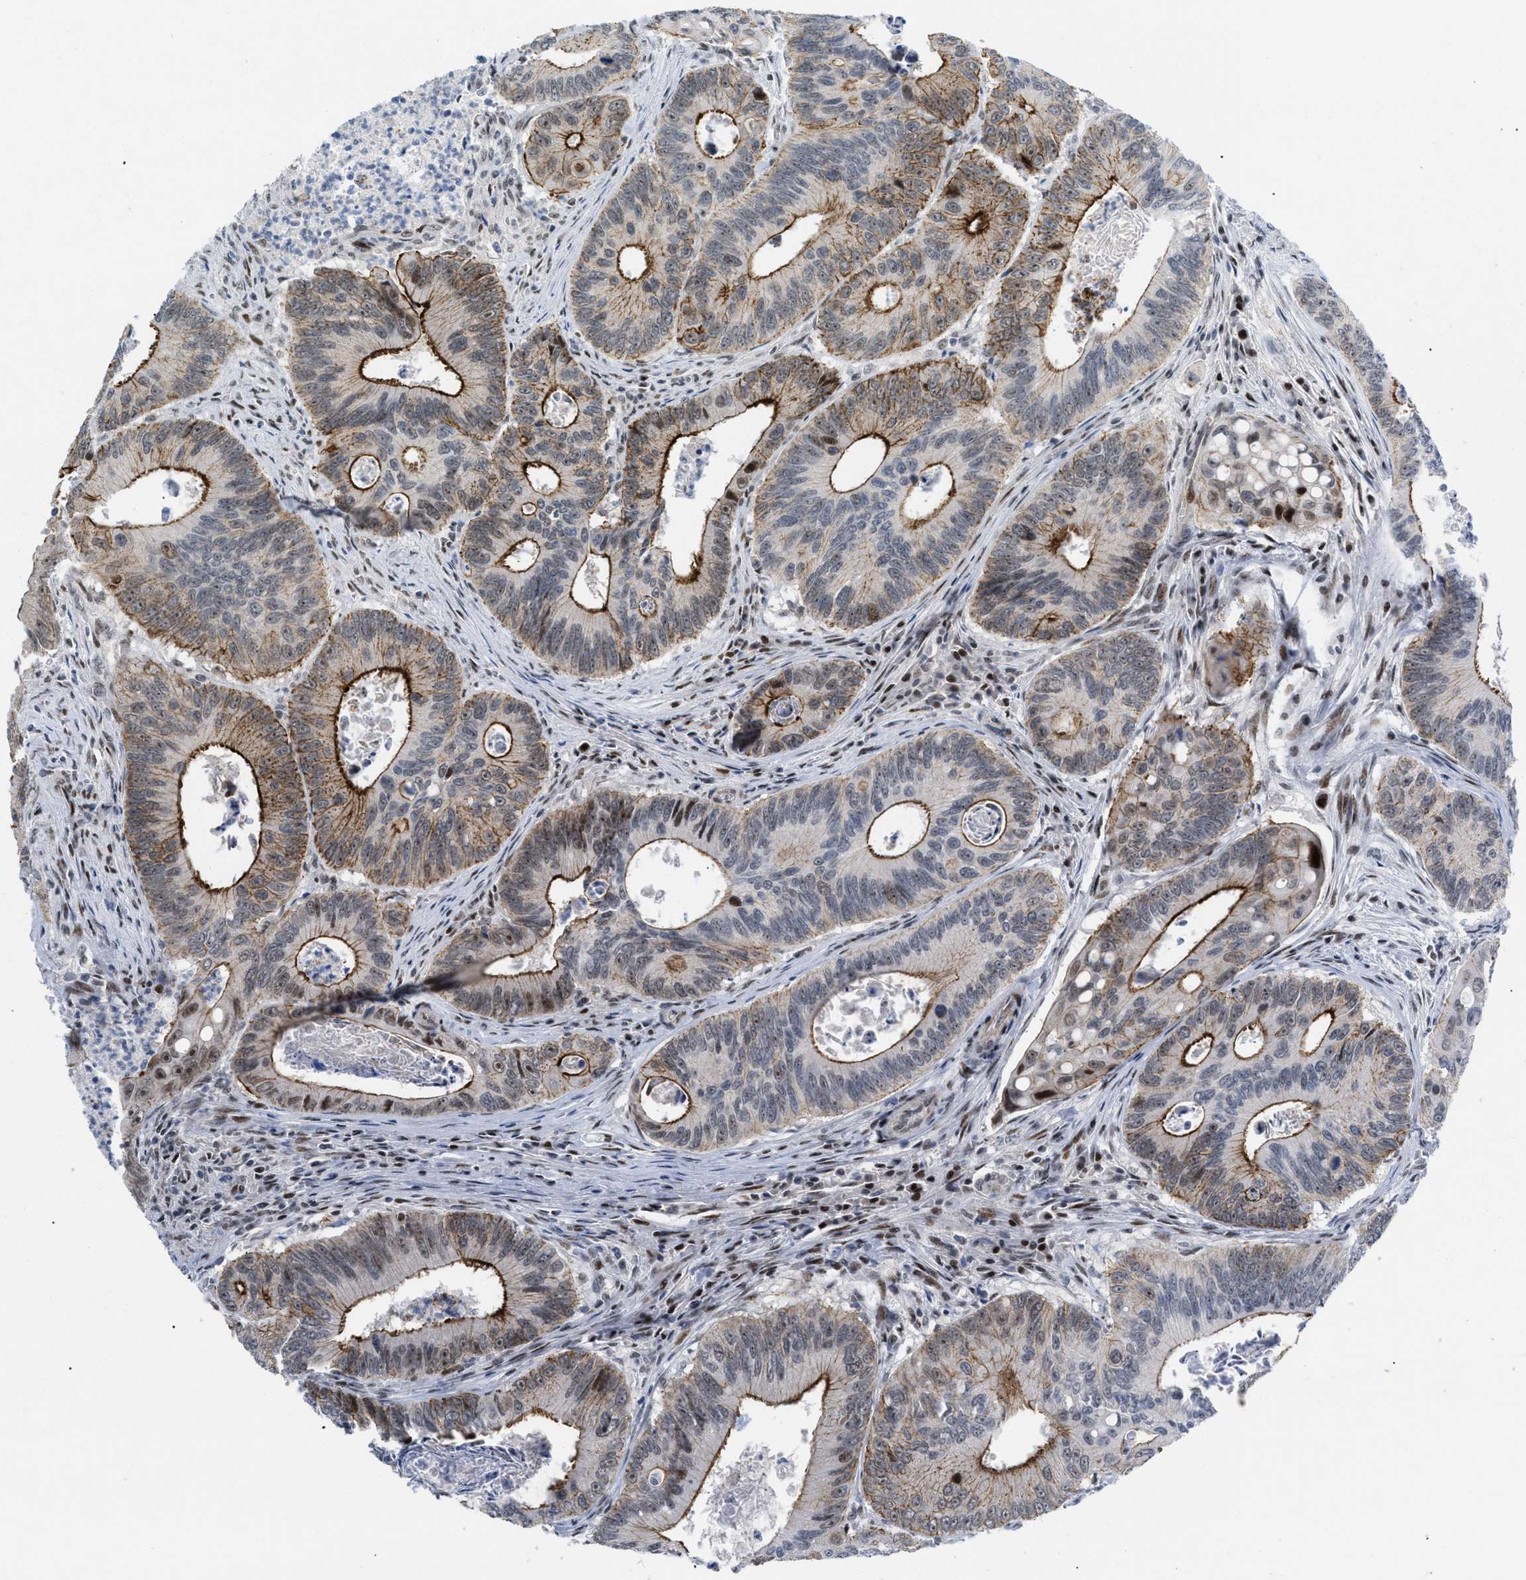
{"staining": {"intensity": "strong", "quantity": ">75%", "location": "cytoplasmic/membranous,nuclear"}, "tissue": "colorectal cancer", "cell_type": "Tumor cells", "image_type": "cancer", "snomed": [{"axis": "morphology", "description": "Inflammation, NOS"}, {"axis": "morphology", "description": "Adenocarcinoma, NOS"}, {"axis": "topography", "description": "Colon"}], "caption": "Approximately >75% of tumor cells in human colorectal cancer reveal strong cytoplasmic/membranous and nuclear protein staining as visualized by brown immunohistochemical staining.", "gene": "MED1", "patient": {"sex": "male", "age": 72}}